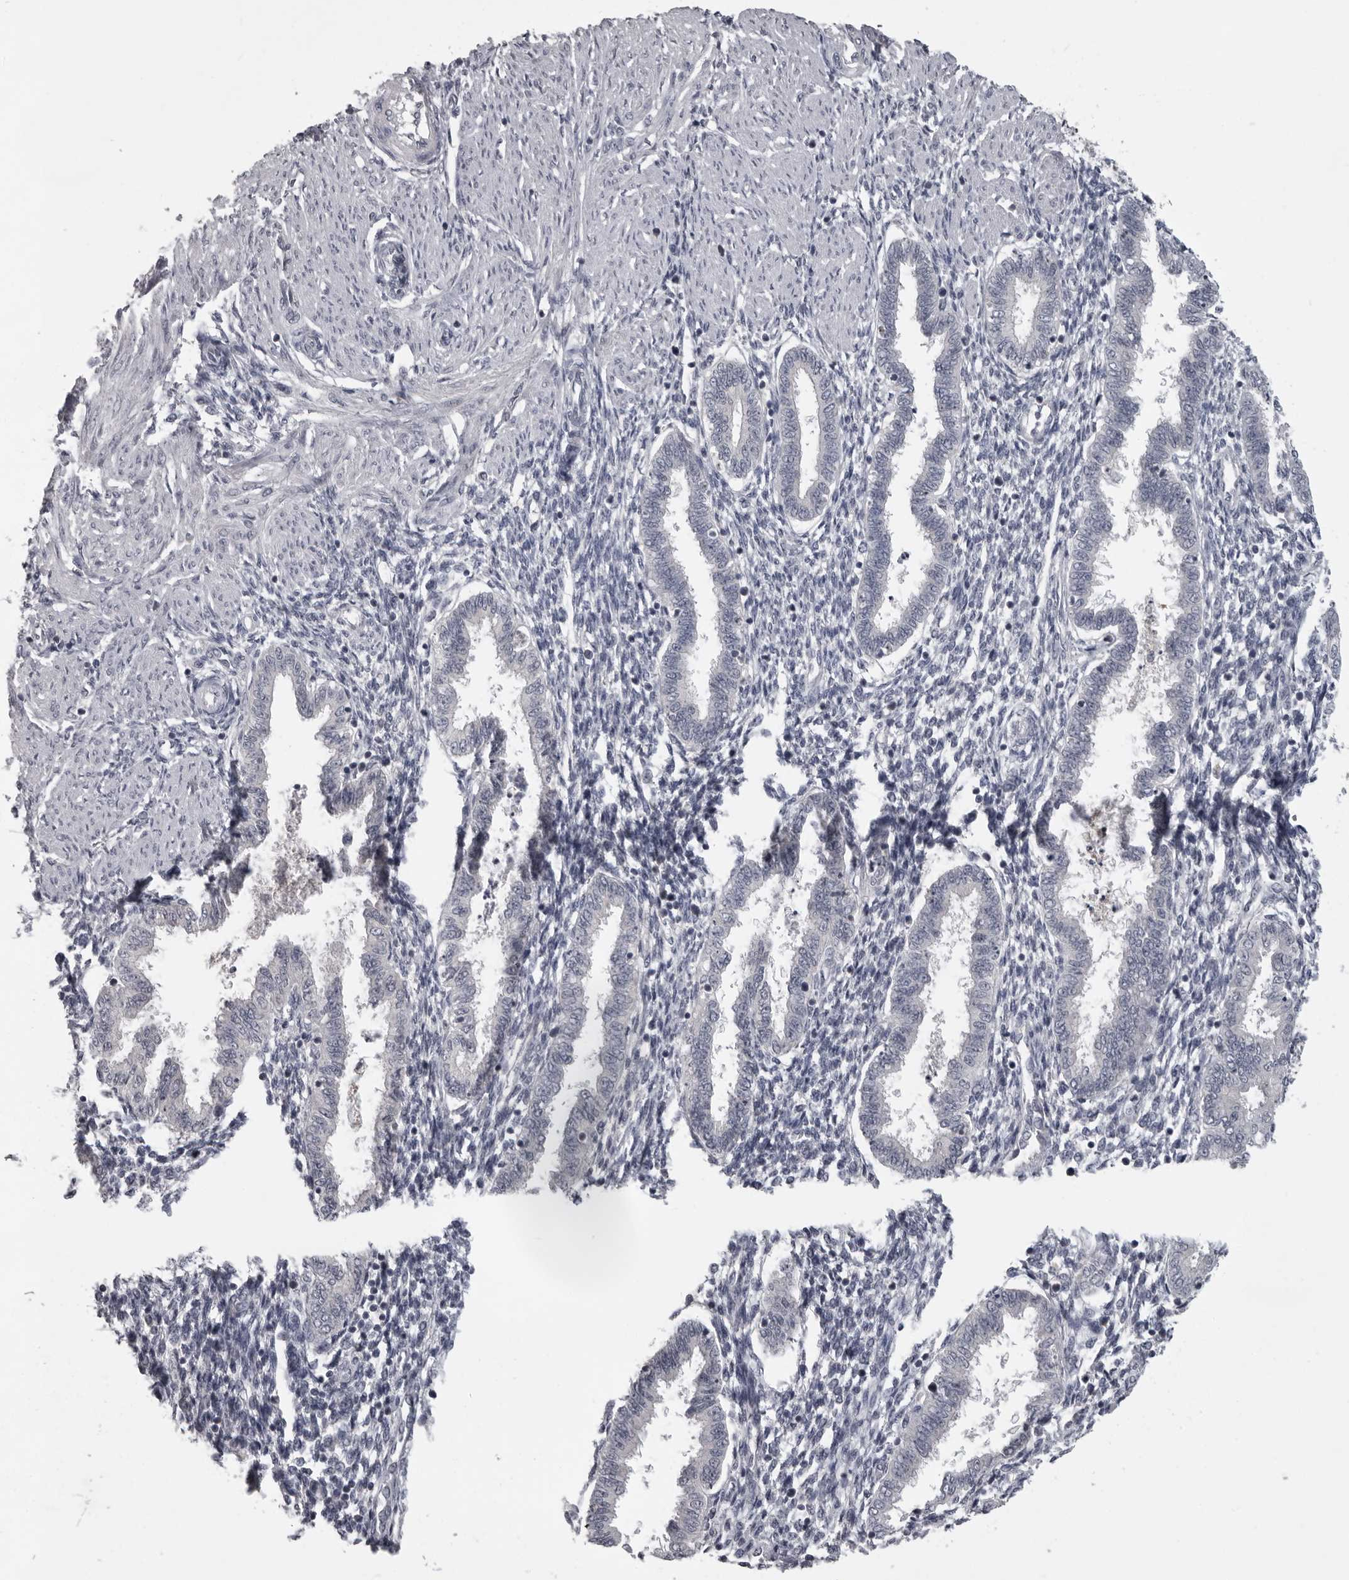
{"staining": {"intensity": "negative", "quantity": "none", "location": "none"}, "tissue": "endometrium", "cell_type": "Cells in endometrial stroma", "image_type": "normal", "snomed": [{"axis": "morphology", "description": "Normal tissue, NOS"}, {"axis": "topography", "description": "Endometrium"}], "caption": "This micrograph is of benign endometrium stained with IHC to label a protein in brown with the nuclei are counter-stained blue. There is no positivity in cells in endometrial stroma. (DAB immunohistochemistry (IHC) with hematoxylin counter stain).", "gene": "MRTO4", "patient": {"sex": "female", "age": 33}}